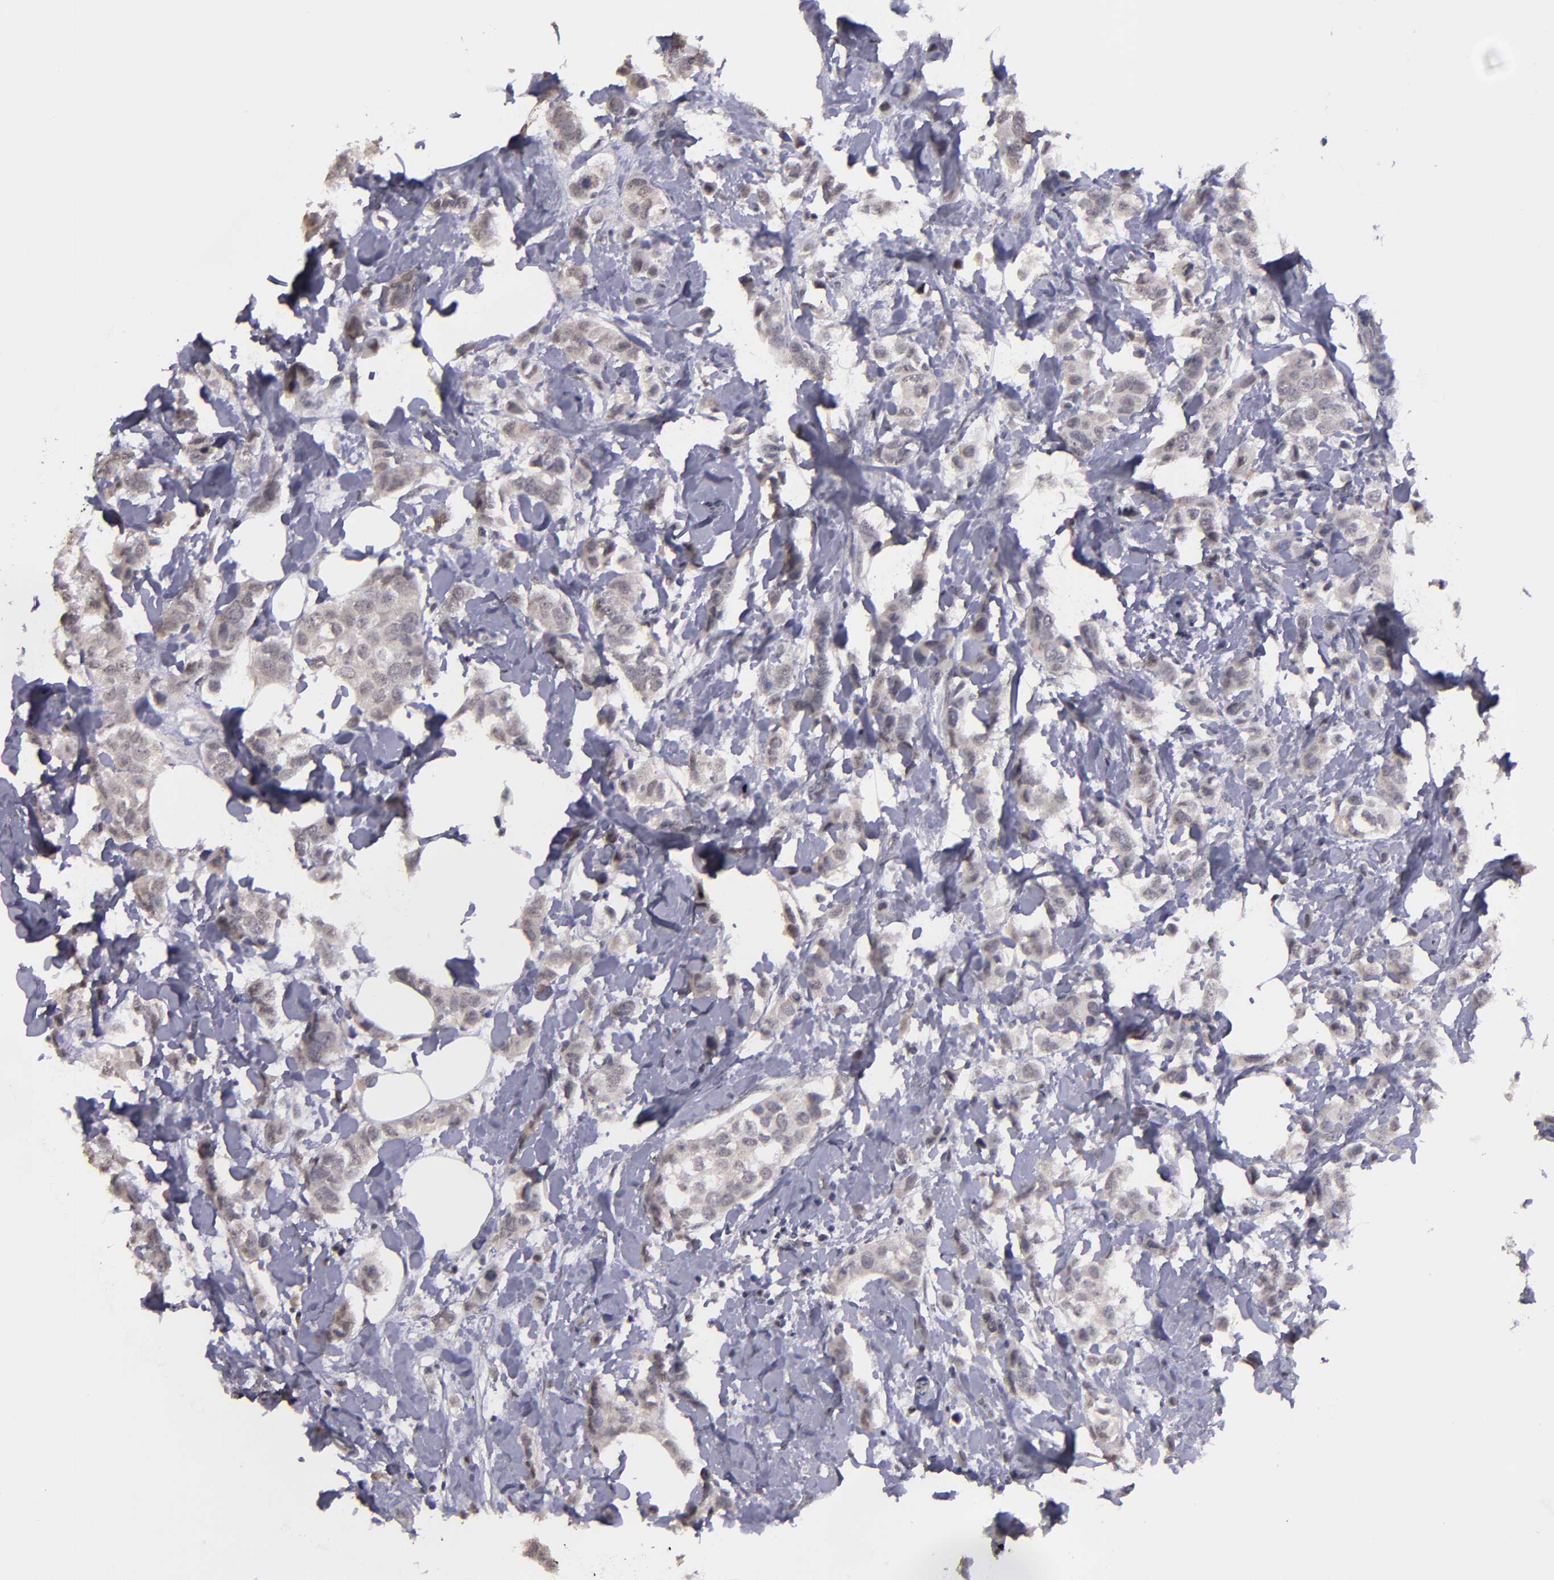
{"staining": {"intensity": "weak", "quantity": ">75%", "location": "cytoplasmic/membranous,nuclear"}, "tissue": "breast cancer", "cell_type": "Tumor cells", "image_type": "cancer", "snomed": [{"axis": "morphology", "description": "Normal tissue, NOS"}, {"axis": "morphology", "description": "Duct carcinoma"}, {"axis": "topography", "description": "Breast"}], "caption": "Protein analysis of breast cancer (infiltrating ductal carcinoma) tissue exhibits weak cytoplasmic/membranous and nuclear expression in about >75% of tumor cells. The protein of interest is stained brown, and the nuclei are stained in blue (DAB (3,3'-diaminobenzidine) IHC with brightfield microscopy, high magnification).", "gene": "NRXN3", "patient": {"sex": "female", "age": 50}}